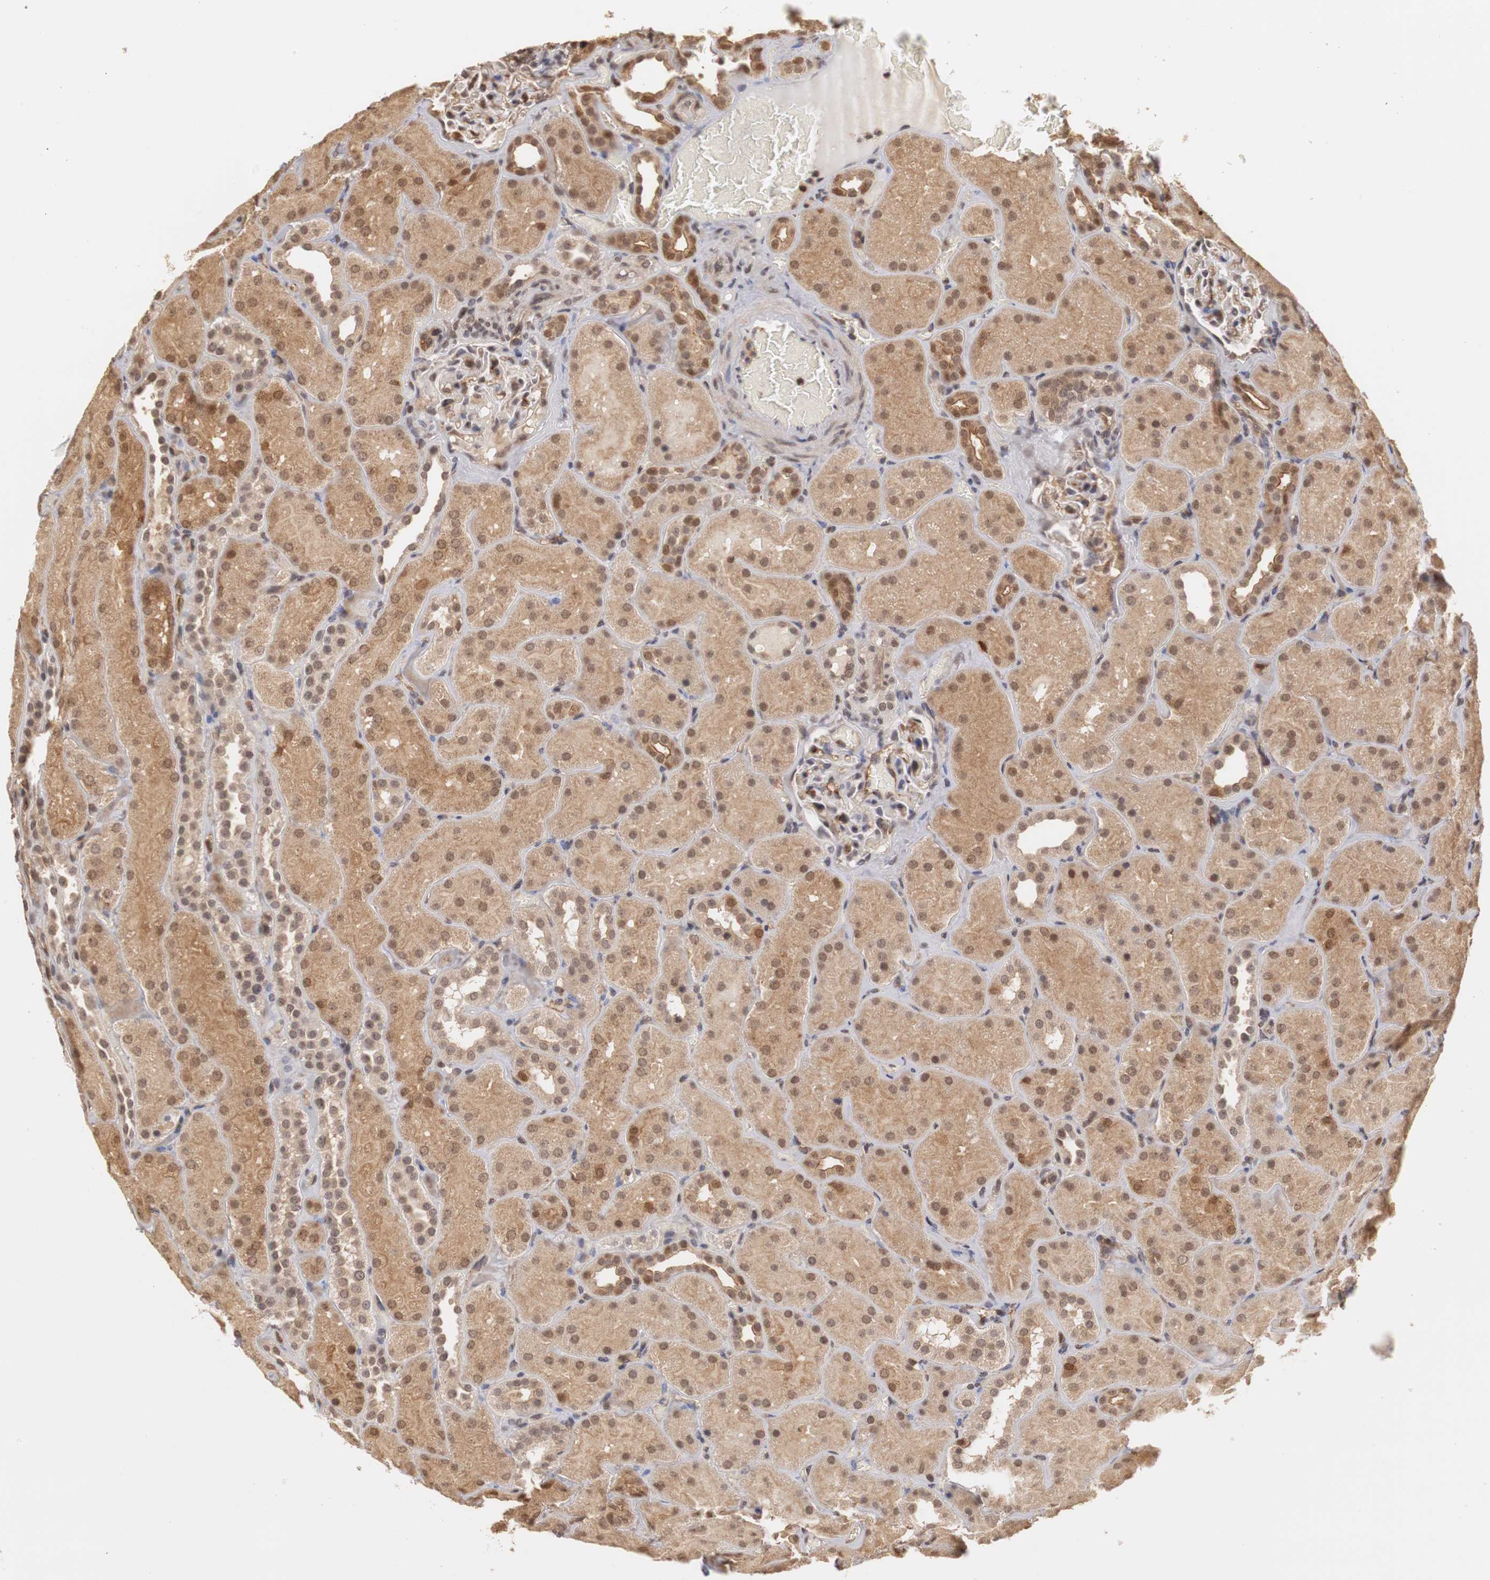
{"staining": {"intensity": "moderate", "quantity": "25%-75%", "location": "cytoplasmic/membranous,nuclear"}, "tissue": "kidney", "cell_type": "Cells in glomeruli", "image_type": "normal", "snomed": [{"axis": "morphology", "description": "Normal tissue, NOS"}, {"axis": "topography", "description": "Kidney"}], "caption": "Moderate cytoplasmic/membranous,nuclear staining is appreciated in approximately 25%-75% of cells in glomeruli in normal kidney. The staining was performed using DAB, with brown indicating positive protein expression. Nuclei are stained blue with hematoxylin.", "gene": "PLEKHA1", "patient": {"sex": "male", "age": 28}}